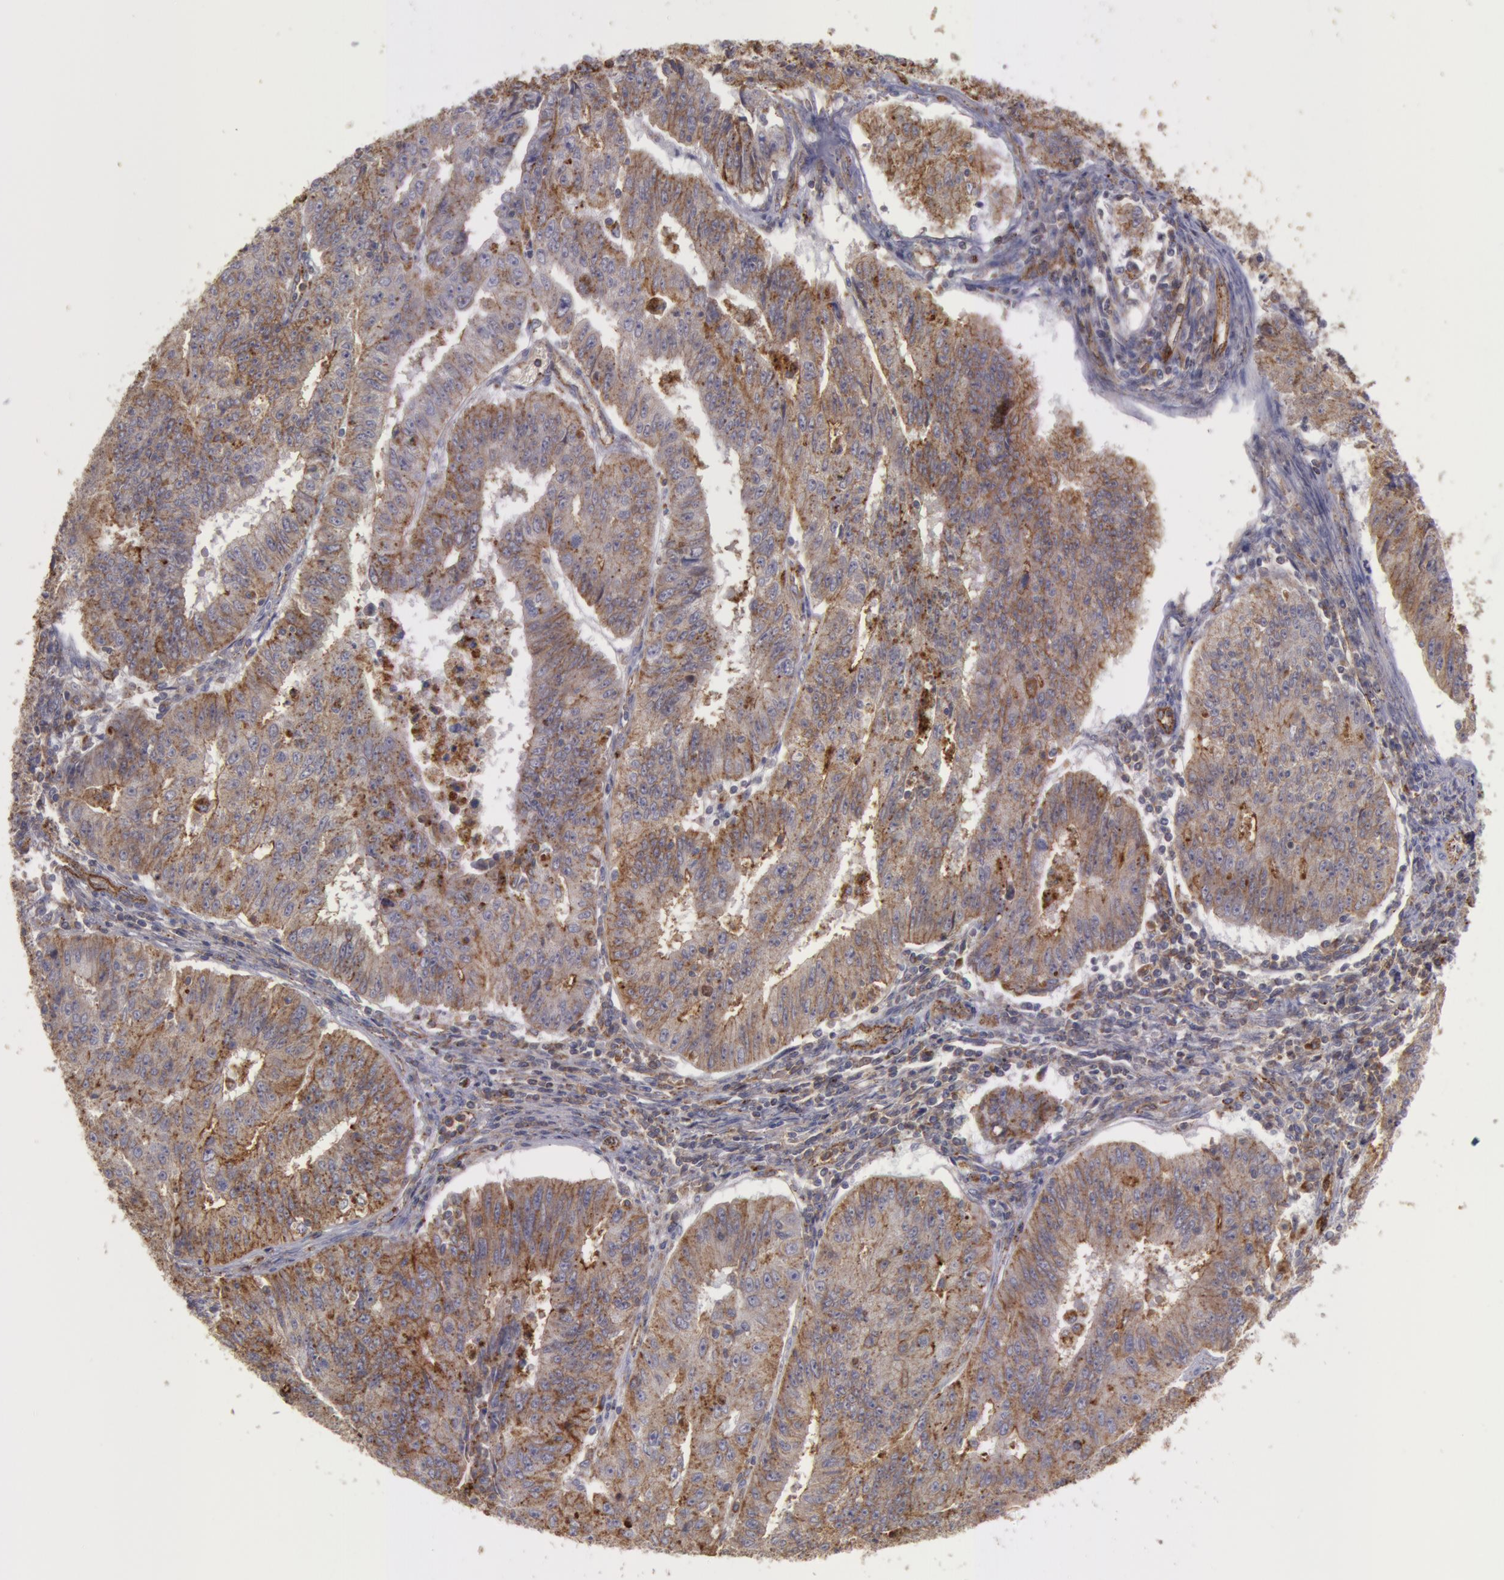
{"staining": {"intensity": "moderate", "quantity": ">75%", "location": "cytoplasmic/membranous"}, "tissue": "endometrial cancer", "cell_type": "Tumor cells", "image_type": "cancer", "snomed": [{"axis": "morphology", "description": "Adenocarcinoma, NOS"}, {"axis": "topography", "description": "Endometrium"}], "caption": "This is a micrograph of immunohistochemistry (IHC) staining of endometrial cancer (adenocarcinoma), which shows moderate expression in the cytoplasmic/membranous of tumor cells.", "gene": "FLOT2", "patient": {"sex": "female", "age": 42}}